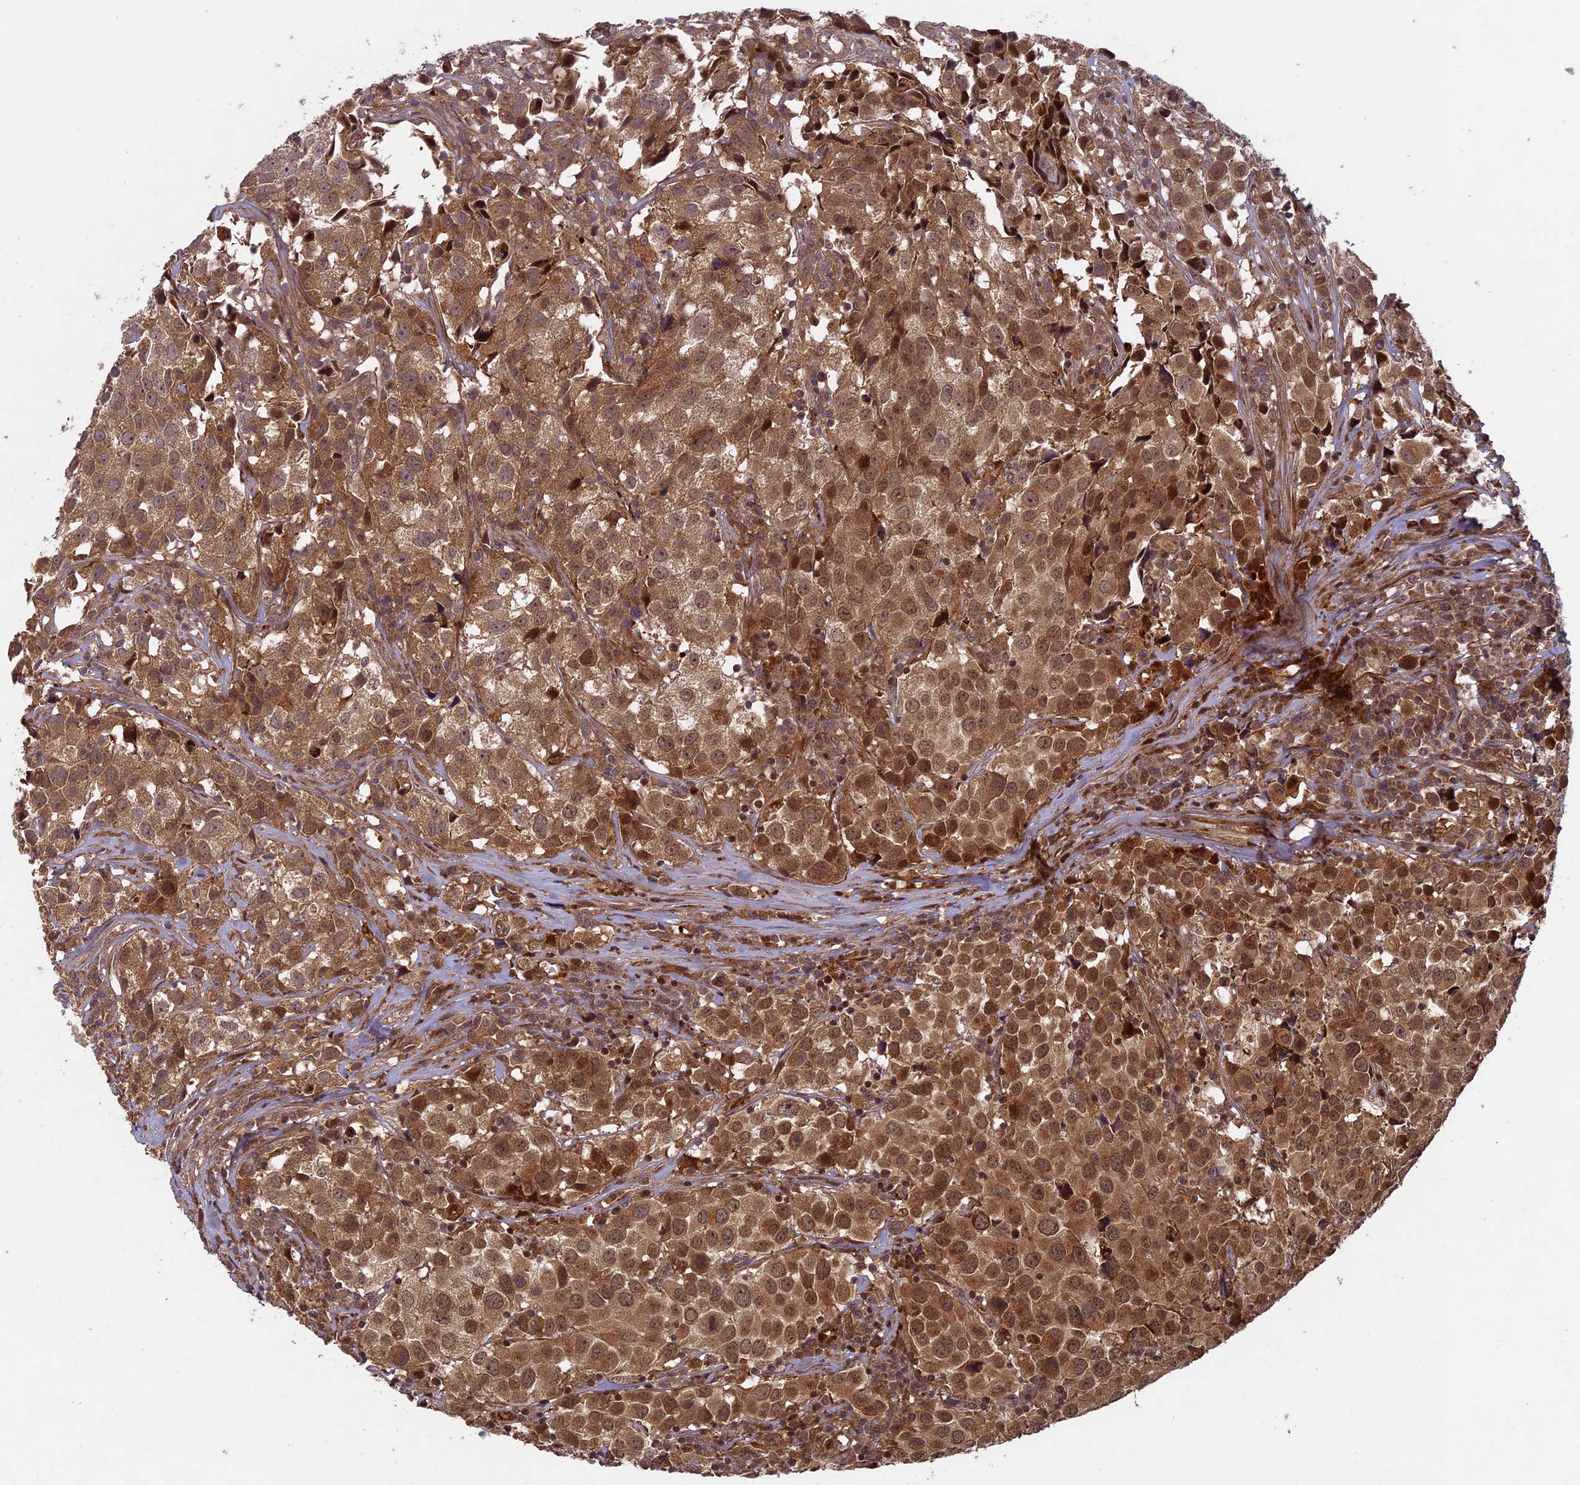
{"staining": {"intensity": "moderate", "quantity": ">75%", "location": "cytoplasmic/membranous,nuclear"}, "tissue": "urothelial cancer", "cell_type": "Tumor cells", "image_type": "cancer", "snomed": [{"axis": "morphology", "description": "Urothelial carcinoma, High grade"}, {"axis": "topography", "description": "Urinary bladder"}], "caption": "Immunohistochemical staining of high-grade urothelial carcinoma reveals moderate cytoplasmic/membranous and nuclear protein staining in approximately >75% of tumor cells.", "gene": "RCCD1", "patient": {"sex": "female", "age": 75}}